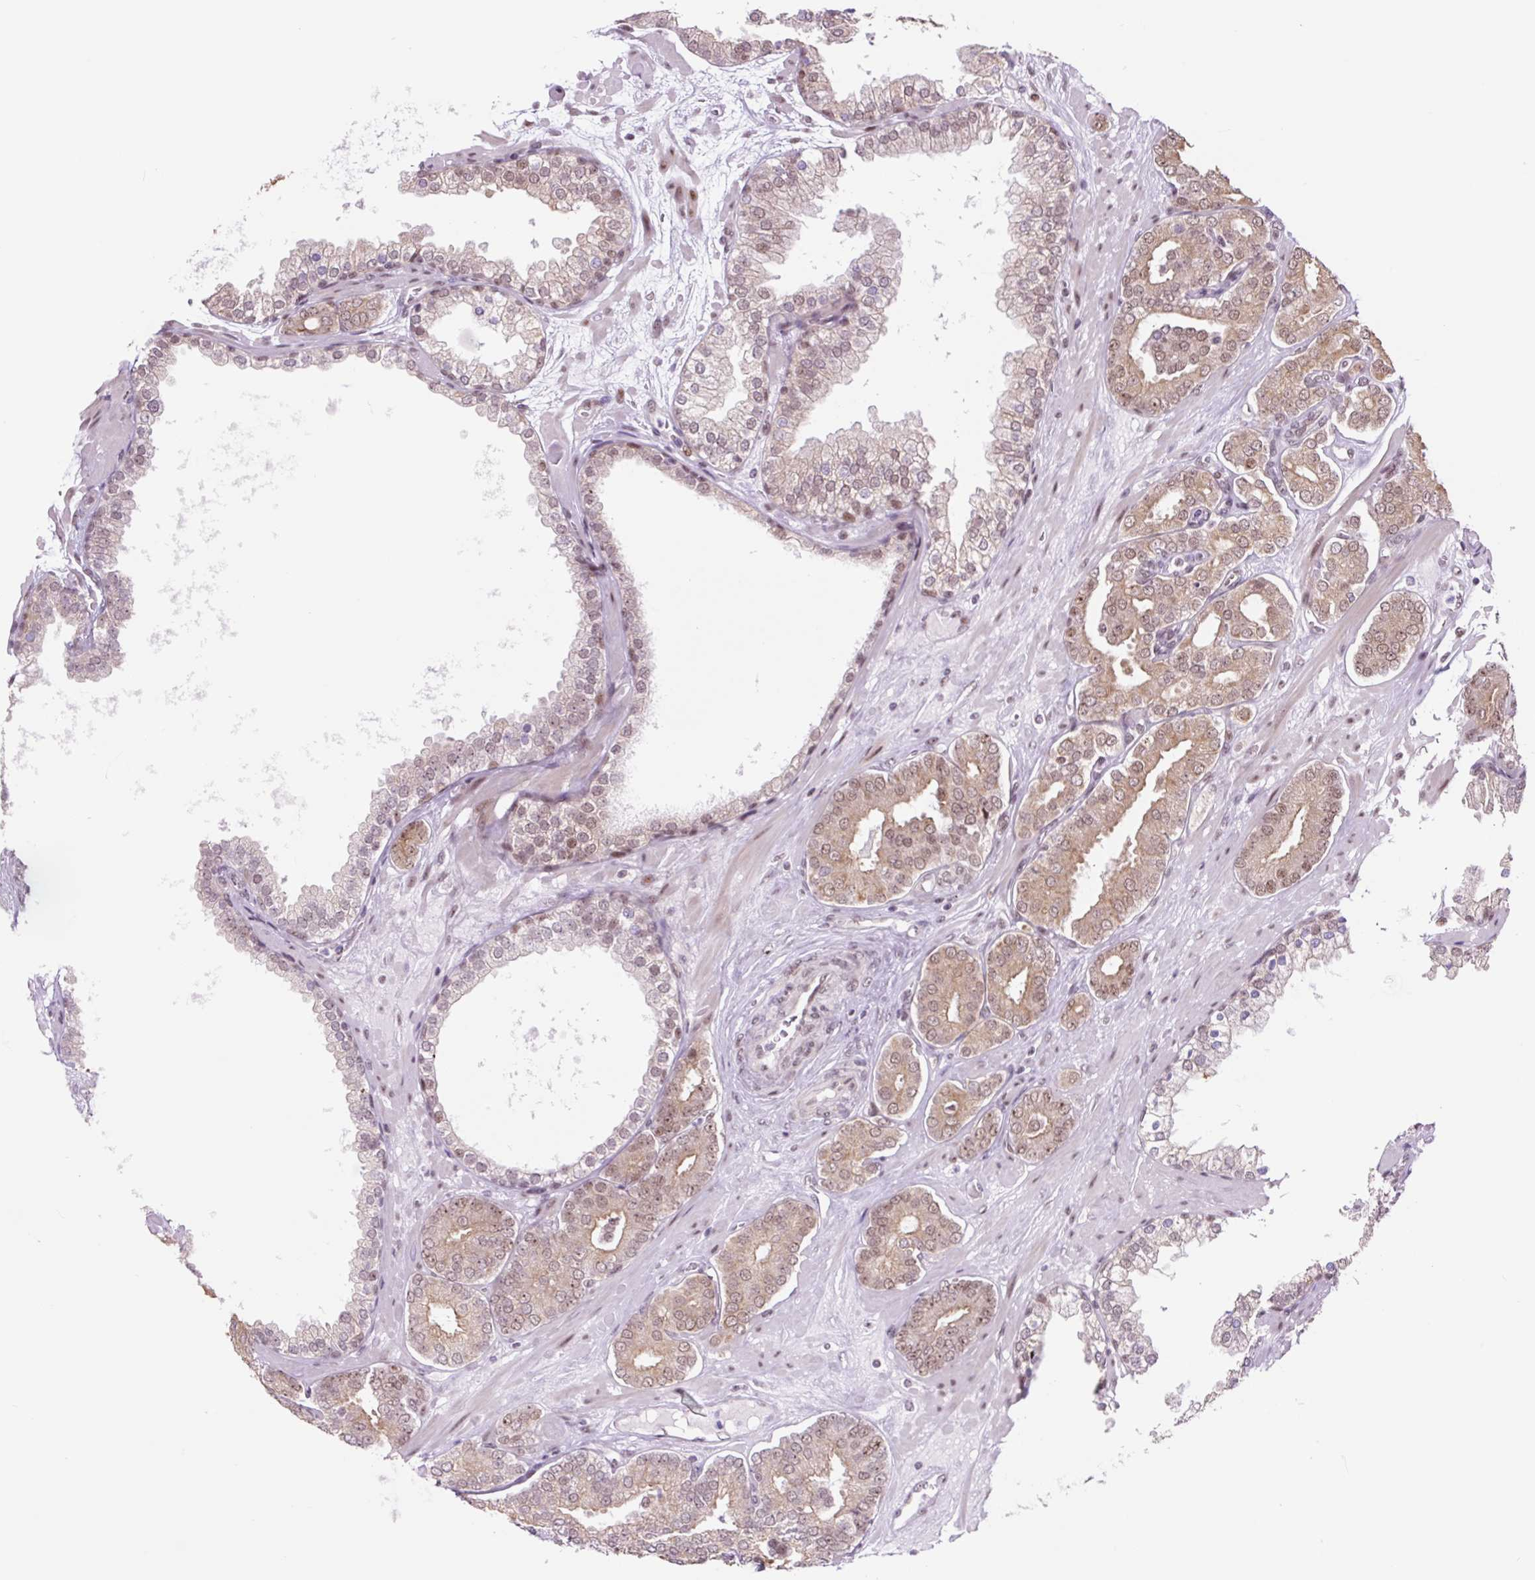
{"staining": {"intensity": "weak", "quantity": ">75%", "location": "cytoplasmic/membranous,nuclear"}, "tissue": "prostate cancer", "cell_type": "Tumor cells", "image_type": "cancer", "snomed": [{"axis": "morphology", "description": "Adenocarcinoma, High grade"}, {"axis": "topography", "description": "Prostate"}], "caption": "High-power microscopy captured an immunohistochemistry micrograph of prostate cancer, revealing weak cytoplasmic/membranous and nuclear expression in about >75% of tumor cells.", "gene": "TAF1A", "patient": {"sex": "male", "age": 66}}